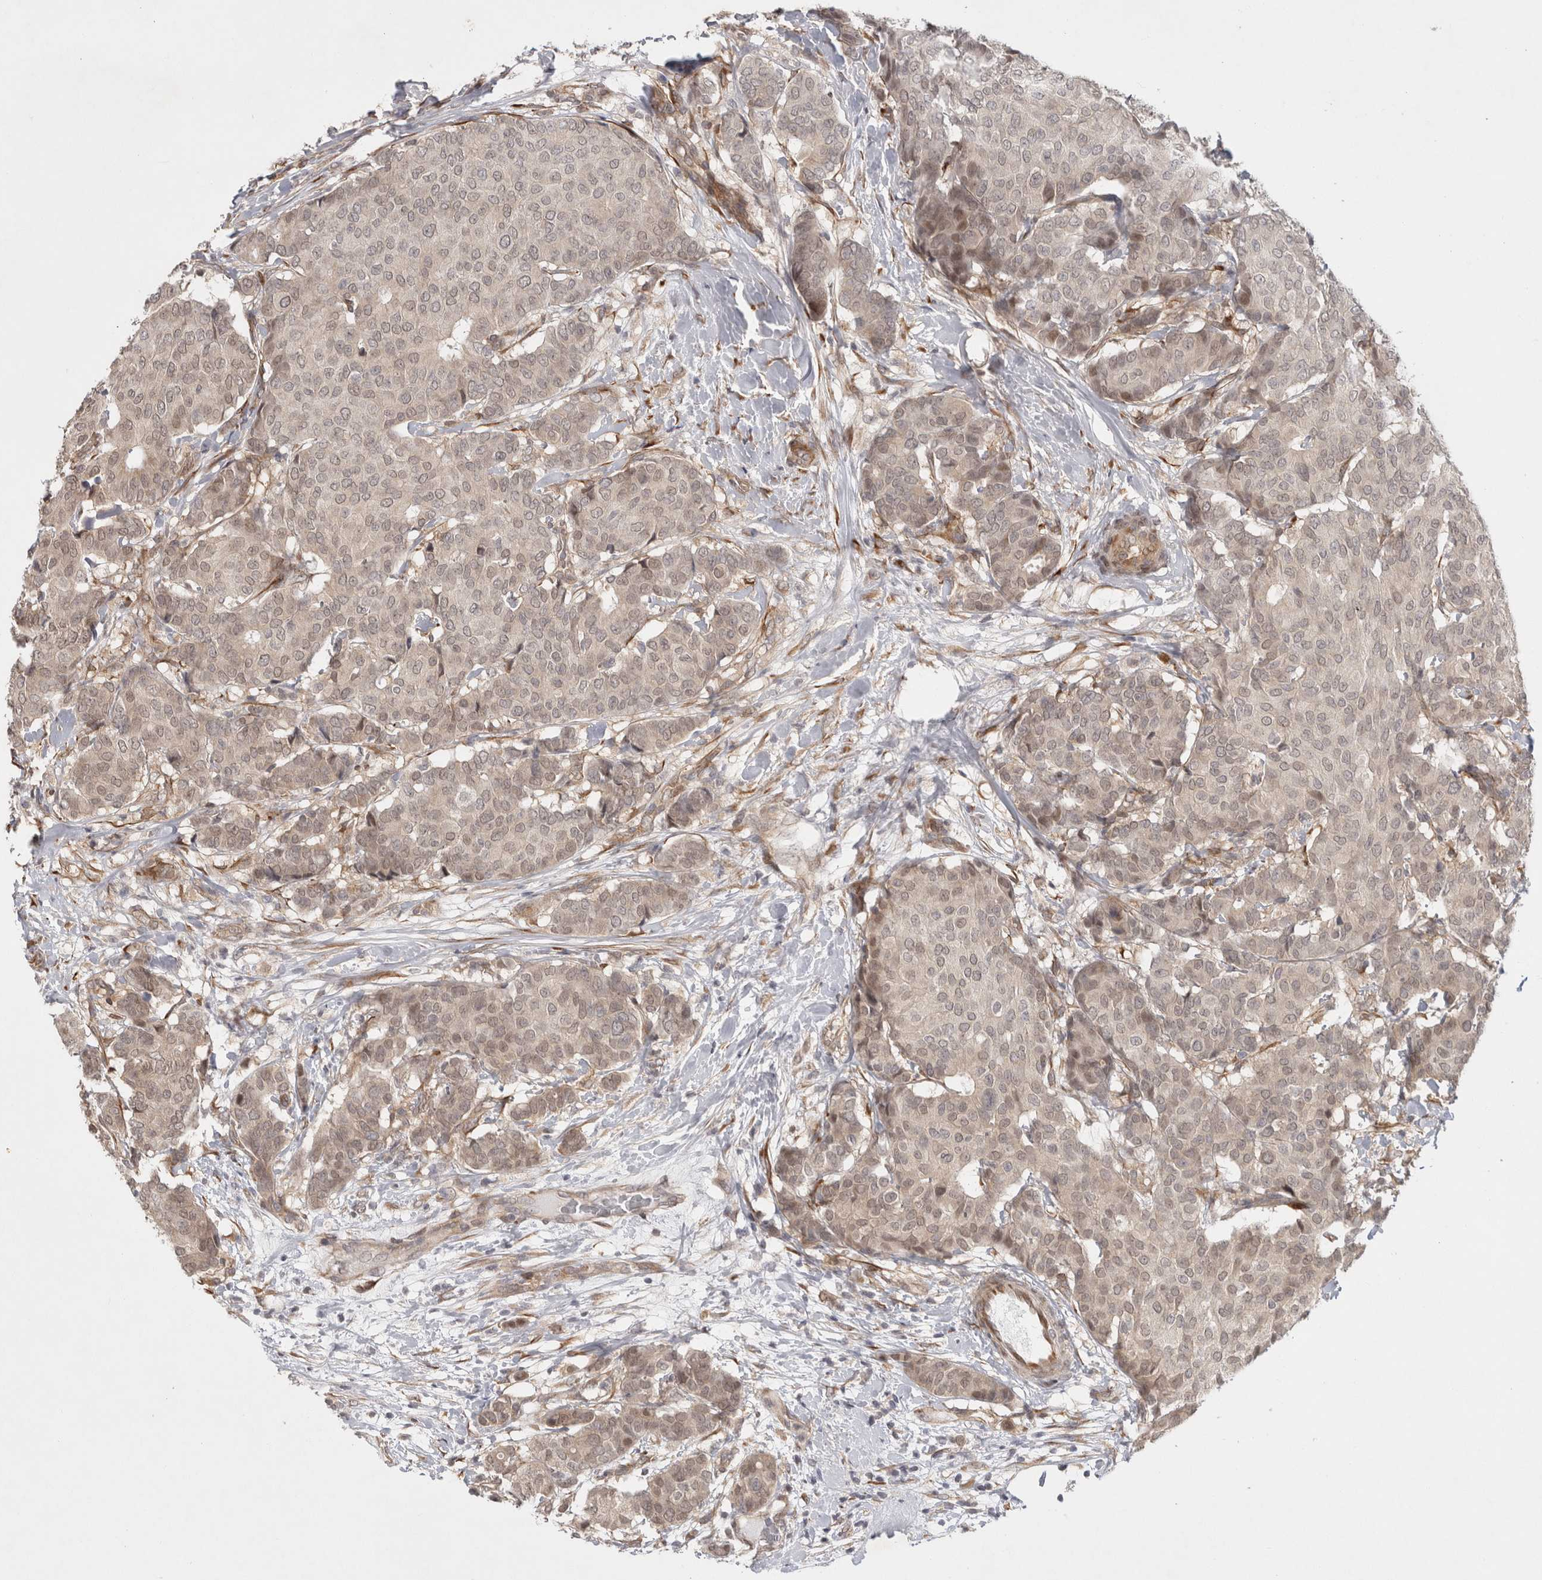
{"staining": {"intensity": "weak", "quantity": "25%-75%", "location": "cytoplasmic/membranous,nuclear"}, "tissue": "breast cancer", "cell_type": "Tumor cells", "image_type": "cancer", "snomed": [{"axis": "morphology", "description": "Duct carcinoma"}, {"axis": "topography", "description": "Breast"}], "caption": "The immunohistochemical stain labels weak cytoplasmic/membranous and nuclear positivity in tumor cells of breast cancer tissue.", "gene": "ZNF318", "patient": {"sex": "female", "age": 75}}